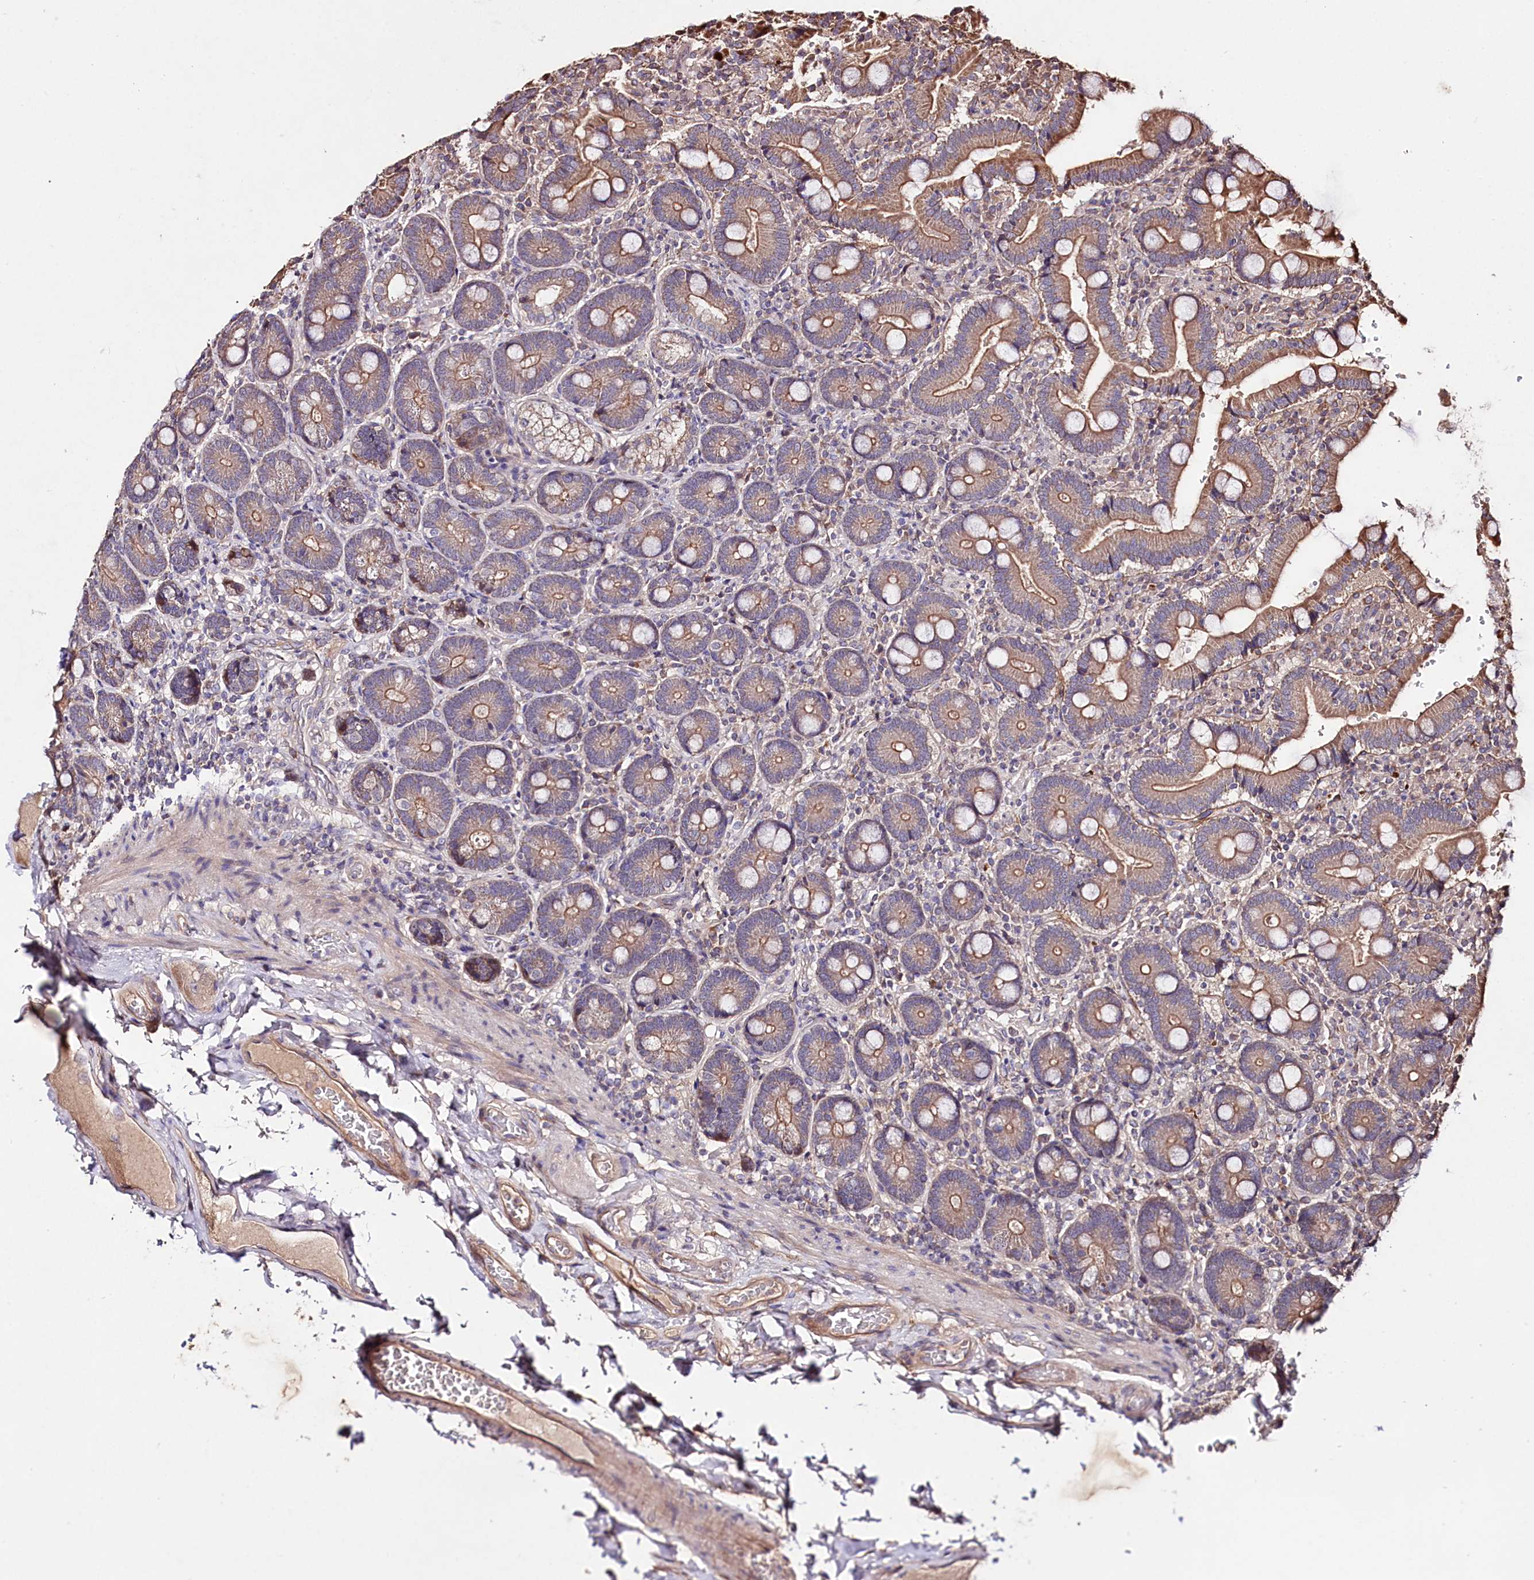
{"staining": {"intensity": "moderate", "quantity": ">75%", "location": "cytoplasmic/membranous"}, "tissue": "duodenum", "cell_type": "Glandular cells", "image_type": "normal", "snomed": [{"axis": "morphology", "description": "Normal tissue, NOS"}, {"axis": "topography", "description": "Duodenum"}], "caption": "An image showing moderate cytoplasmic/membranous expression in approximately >75% of glandular cells in unremarkable duodenum, as visualized by brown immunohistochemical staining.", "gene": "TNPO3", "patient": {"sex": "female", "age": 62}}